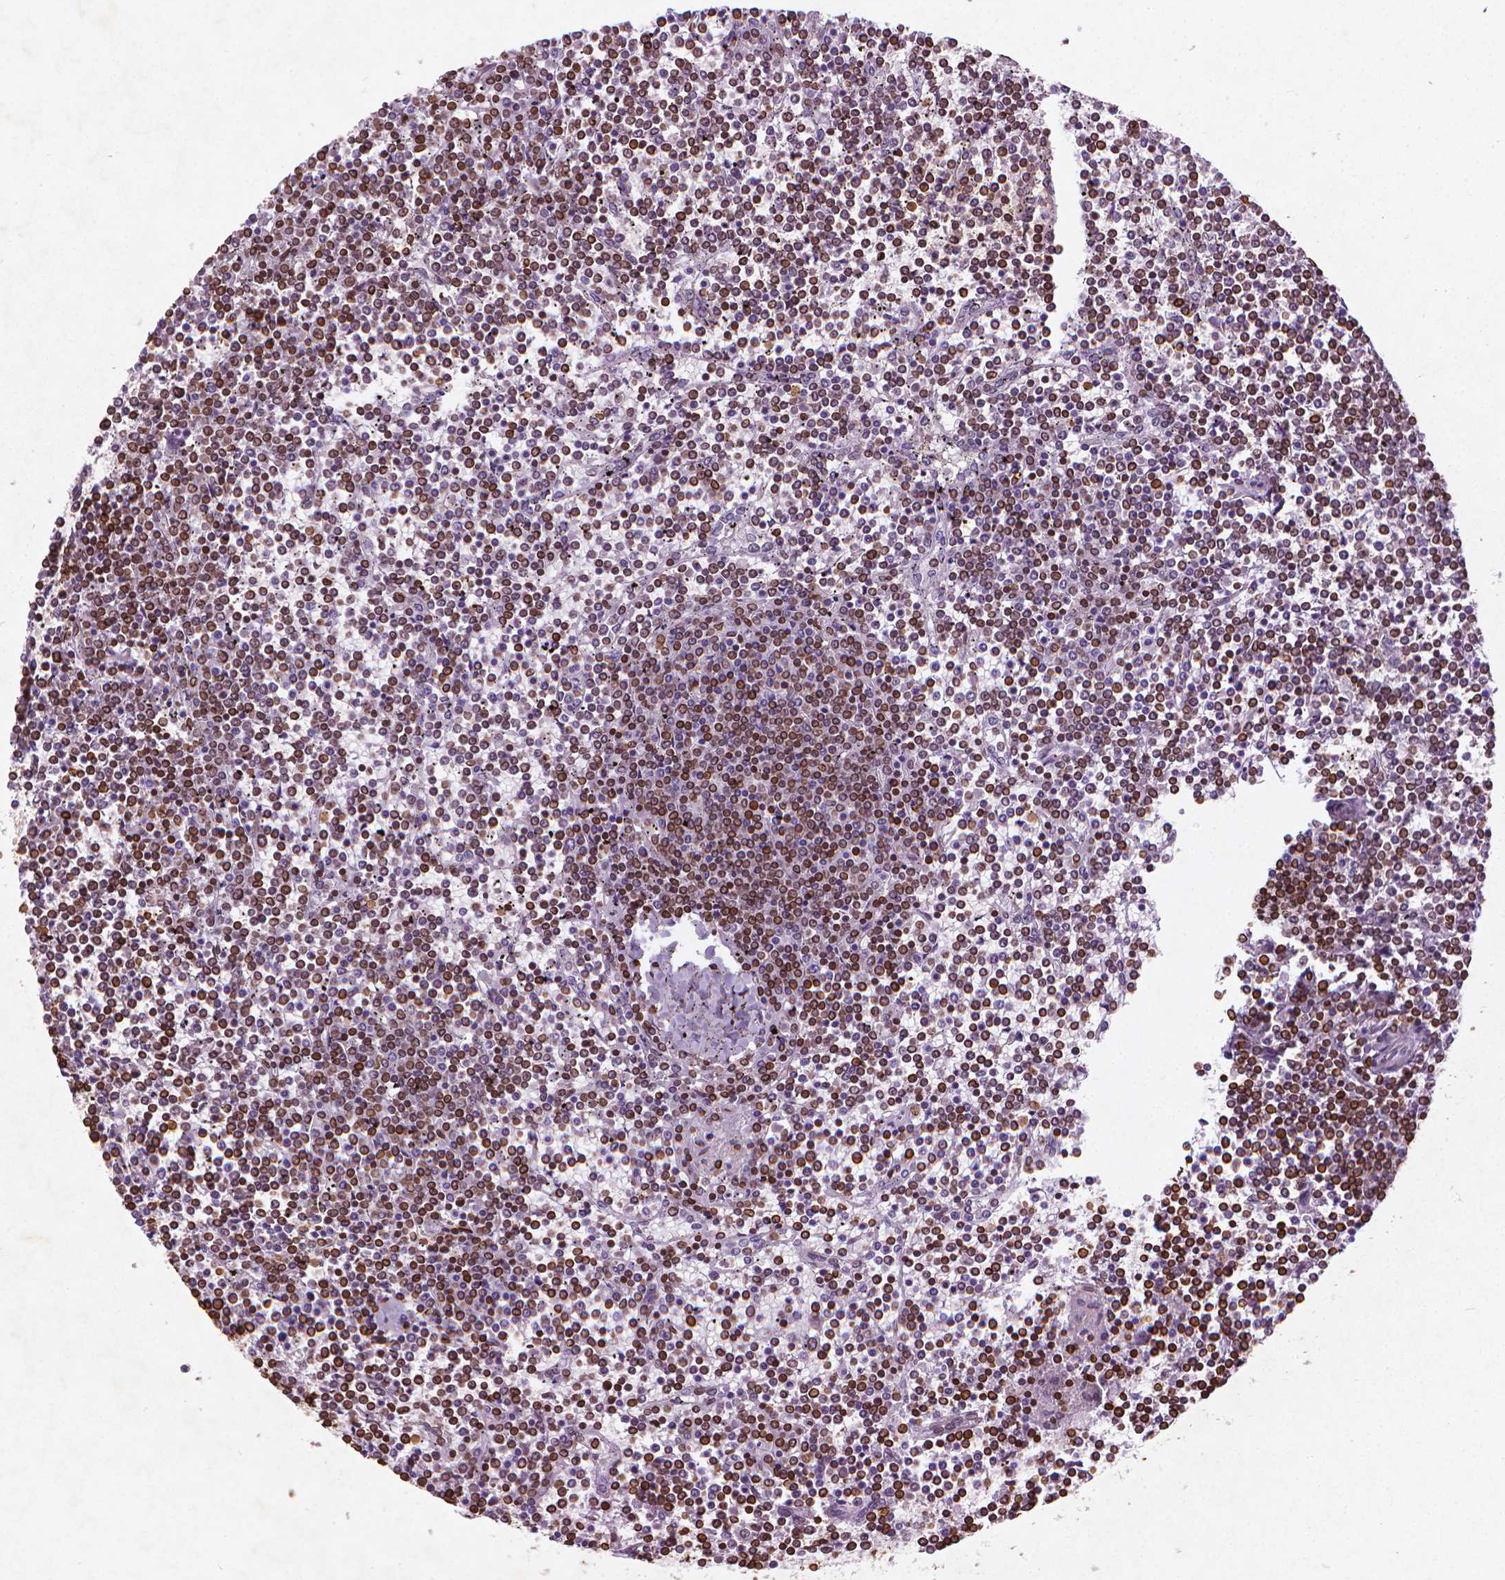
{"staining": {"intensity": "strong", "quantity": "25%-75%", "location": "cytoplasmic/membranous,nuclear"}, "tissue": "lymphoma", "cell_type": "Tumor cells", "image_type": "cancer", "snomed": [{"axis": "morphology", "description": "Malignant lymphoma, non-Hodgkin's type, Low grade"}, {"axis": "topography", "description": "Spleen"}], "caption": "Immunohistochemical staining of malignant lymphoma, non-Hodgkin's type (low-grade) displays high levels of strong cytoplasmic/membranous and nuclear protein positivity in about 25%-75% of tumor cells.", "gene": "LMNB1", "patient": {"sex": "female", "age": 19}}